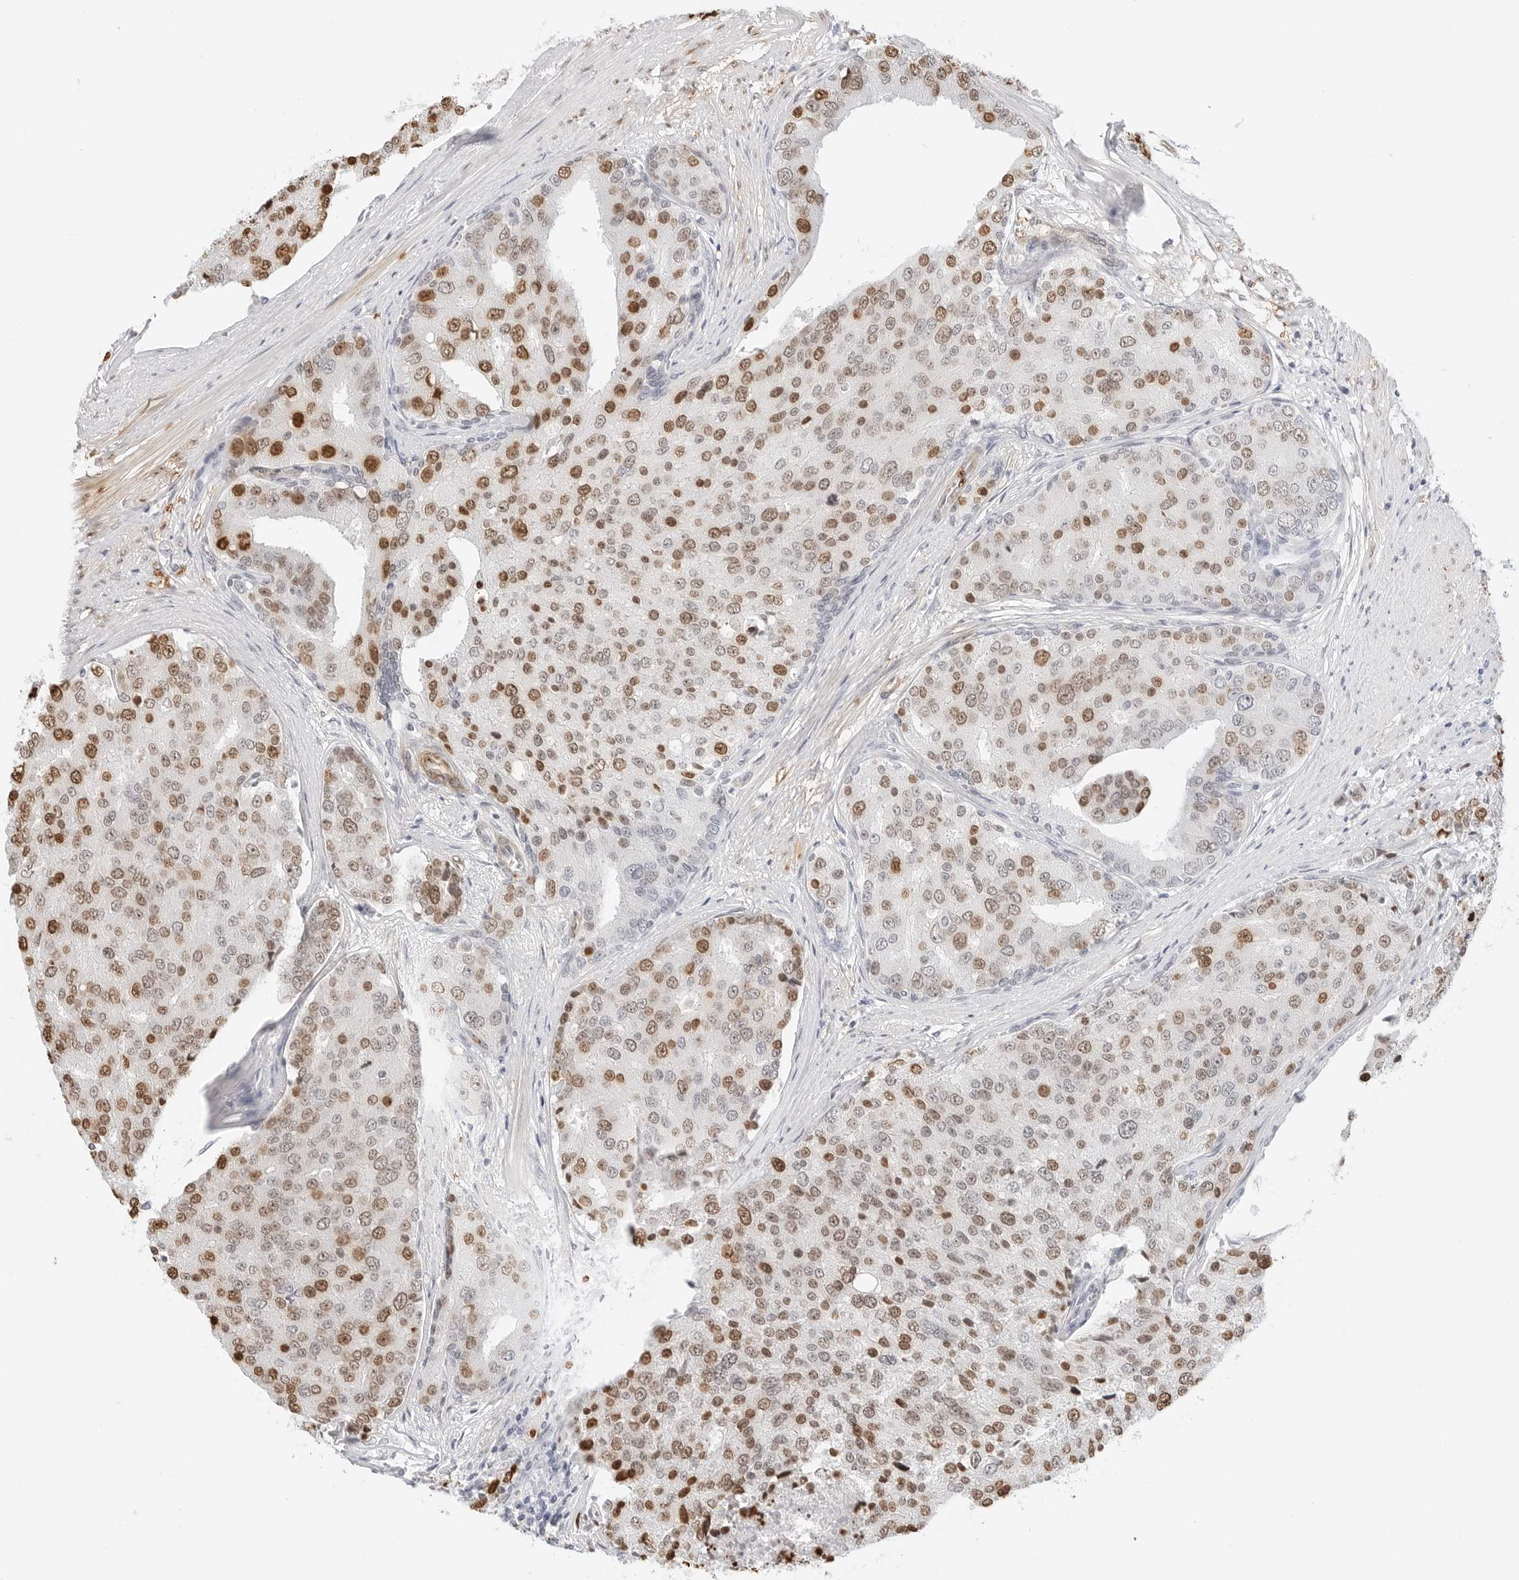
{"staining": {"intensity": "strong", "quantity": ">75%", "location": "nuclear"}, "tissue": "prostate cancer", "cell_type": "Tumor cells", "image_type": "cancer", "snomed": [{"axis": "morphology", "description": "Adenocarcinoma, High grade"}, {"axis": "topography", "description": "Prostate"}], "caption": "Prostate cancer (adenocarcinoma (high-grade)) stained for a protein demonstrates strong nuclear positivity in tumor cells. (Brightfield microscopy of DAB IHC at high magnification).", "gene": "SPIDR", "patient": {"sex": "male", "age": 50}}